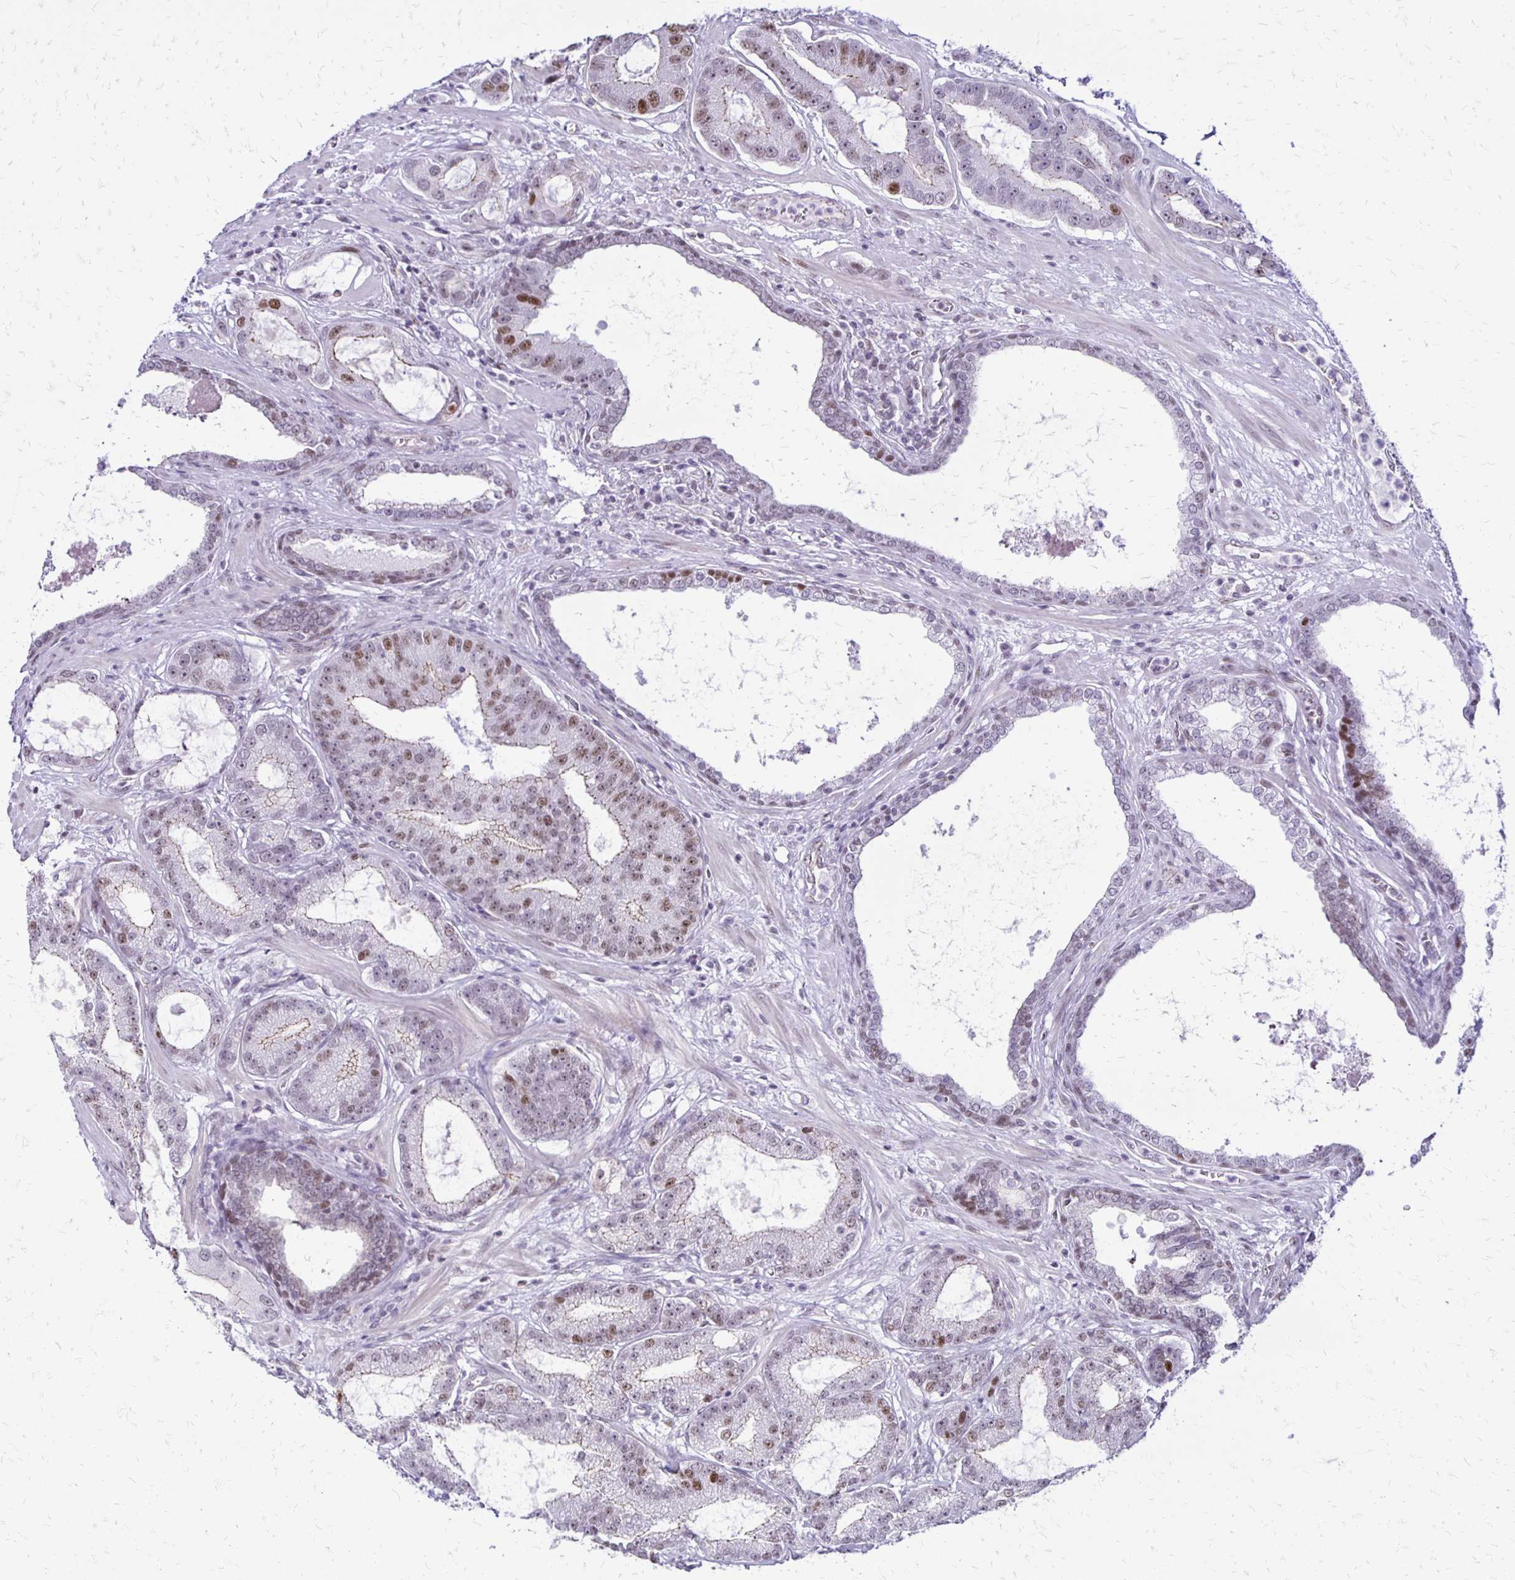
{"staining": {"intensity": "weak", "quantity": "25%-75%", "location": "cytoplasmic/membranous,nuclear"}, "tissue": "prostate cancer", "cell_type": "Tumor cells", "image_type": "cancer", "snomed": [{"axis": "morphology", "description": "Adenocarcinoma, High grade"}, {"axis": "topography", "description": "Prostate"}], "caption": "Weak cytoplasmic/membranous and nuclear staining for a protein is appreciated in approximately 25%-75% of tumor cells of prostate high-grade adenocarcinoma using immunohistochemistry.", "gene": "DDB2", "patient": {"sex": "male", "age": 65}}